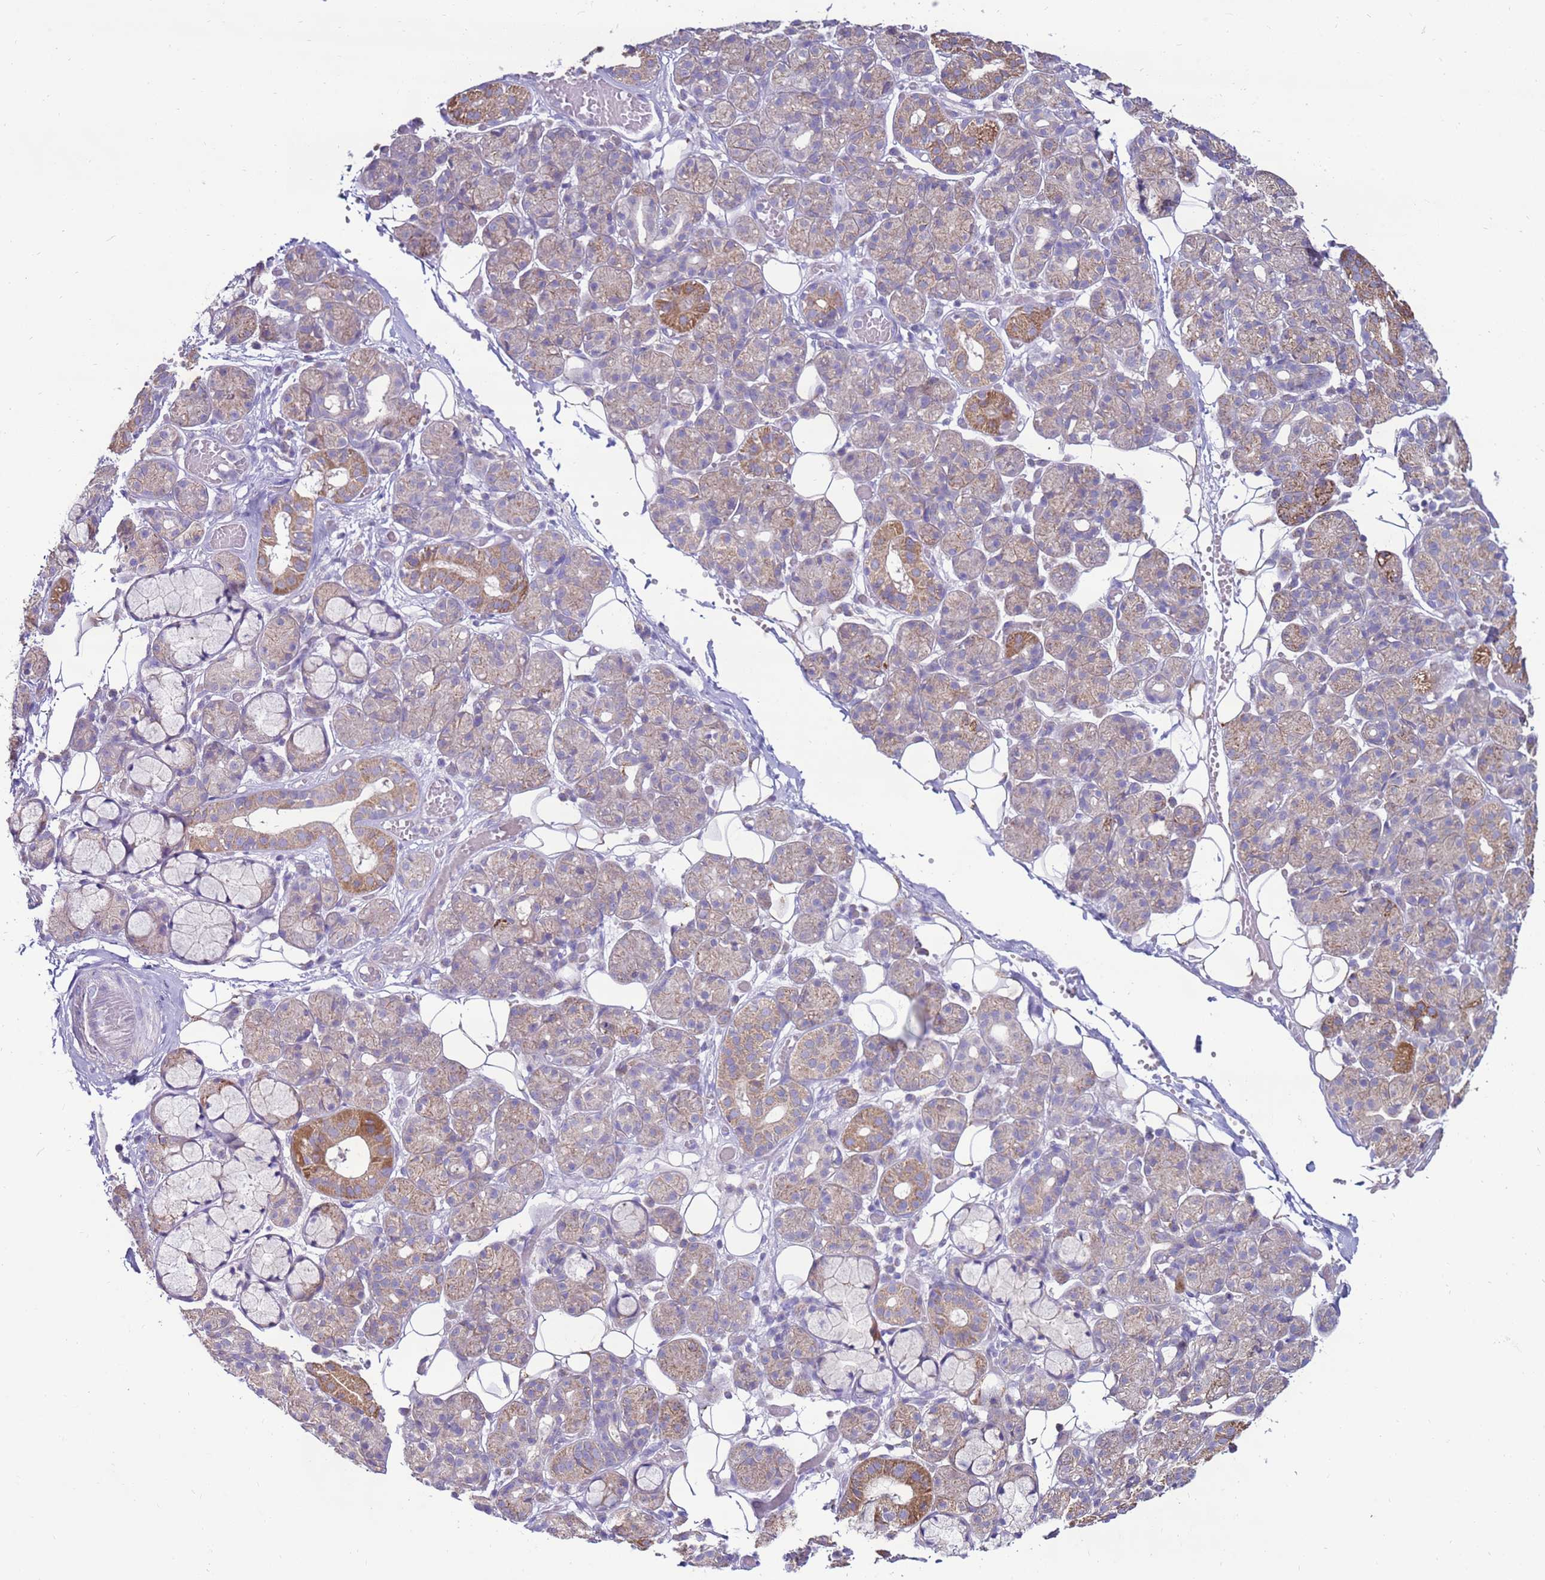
{"staining": {"intensity": "strong", "quantity": "<25%", "location": "cytoplasmic/membranous"}, "tissue": "salivary gland", "cell_type": "Glandular cells", "image_type": "normal", "snomed": [{"axis": "morphology", "description": "Normal tissue, NOS"}, {"axis": "topography", "description": "Salivary gland"}], "caption": "Immunohistochemistry micrograph of benign salivary gland: human salivary gland stained using IHC demonstrates medium levels of strong protein expression localized specifically in the cytoplasmic/membranous of glandular cells, appearing as a cytoplasmic/membranous brown color.", "gene": "TRAPPC4", "patient": {"sex": "male", "age": 63}}